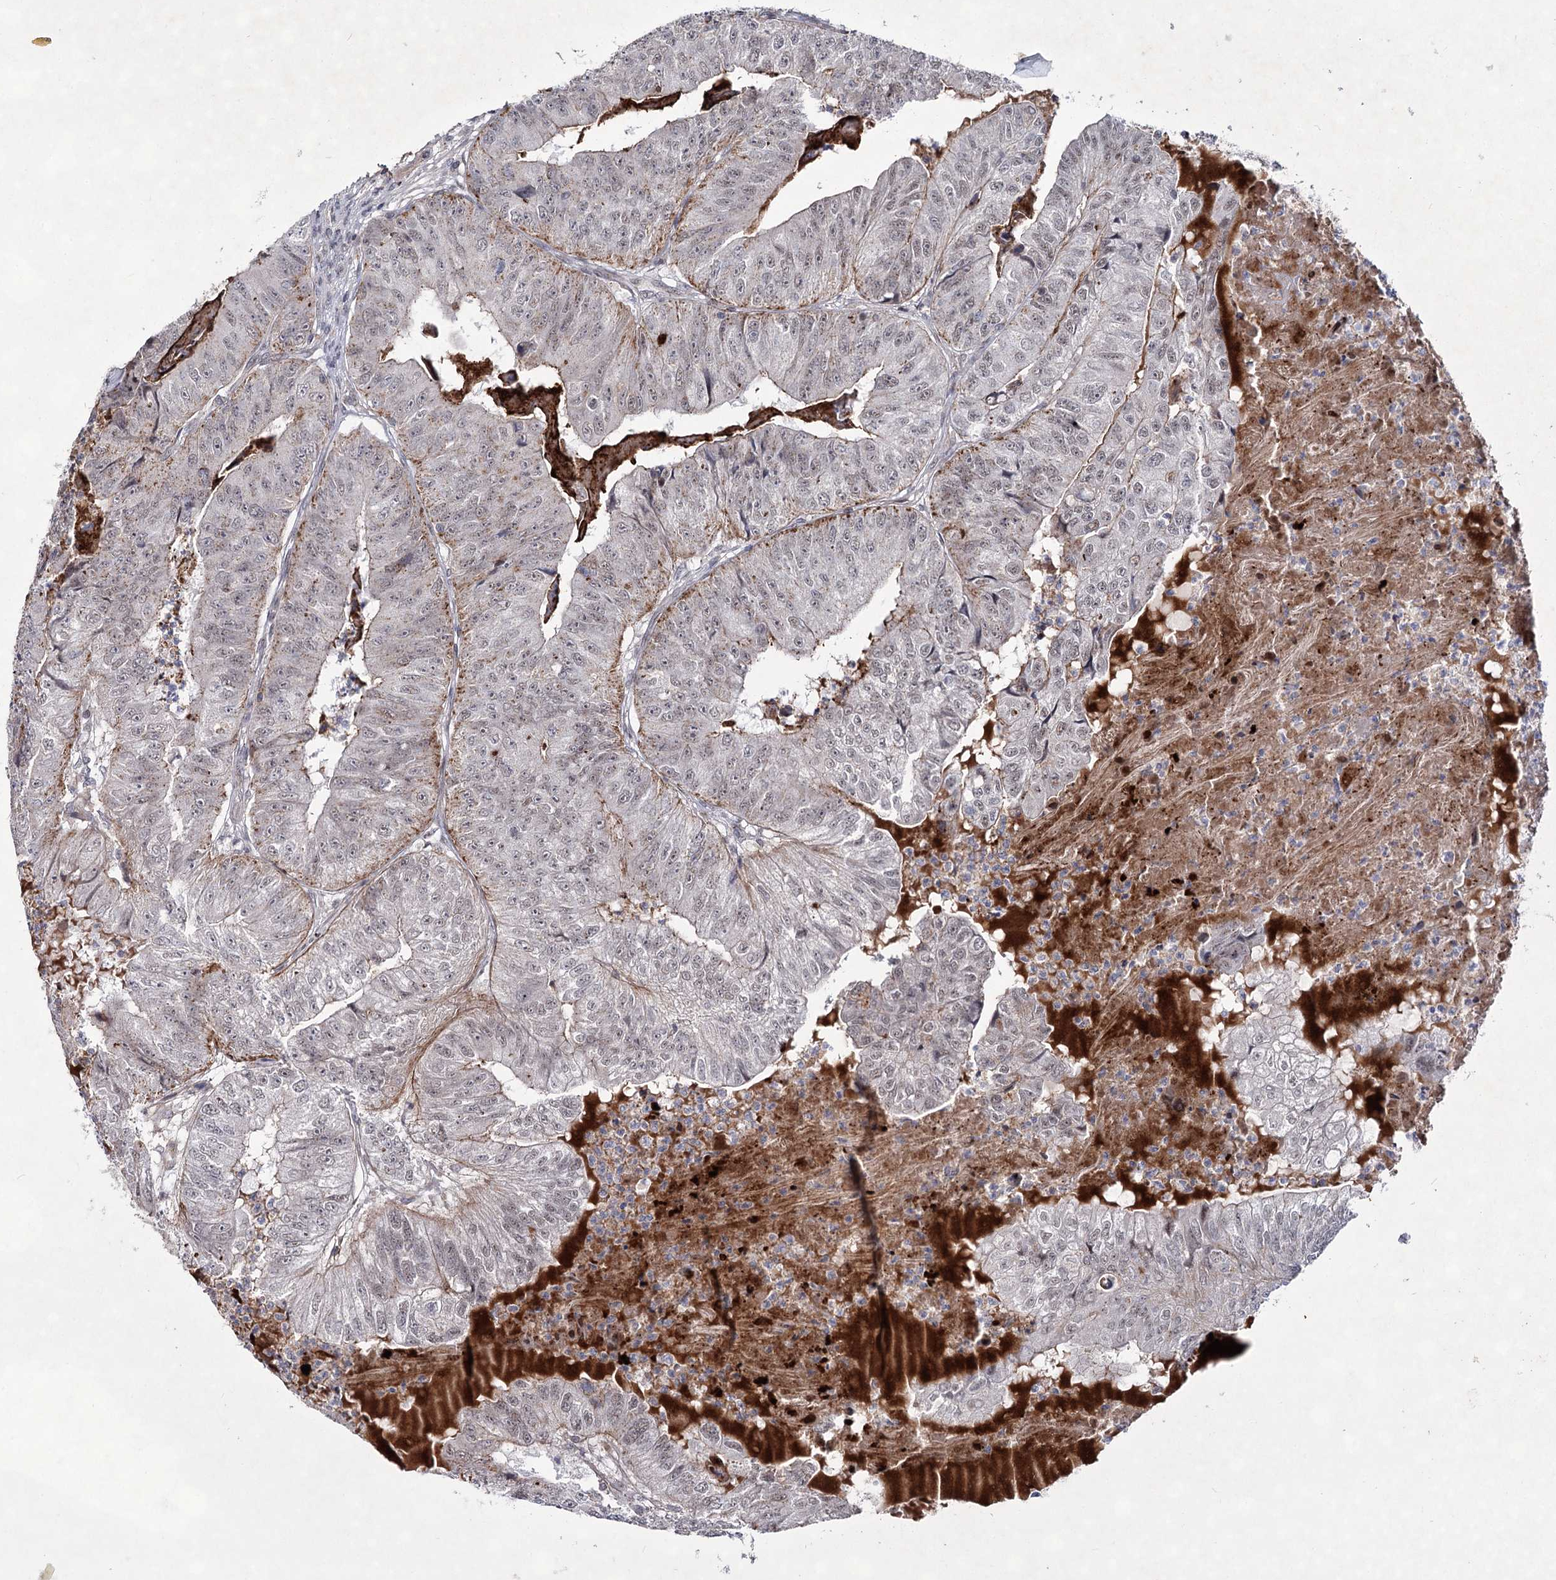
{"staining": {"intensity": "moderate", "quantity": "<25%", "location": "cytoplasmic/membranous"}, "tissue": "colorectal cancer", "cell_type": "Tumor cells", "image_type": "cancer", "snomed": [{"axis": "morphology", "description": "Adenocarcinoma, NOS"}, {"axis": "topography", "description": "Colon"}], "caption": "The photomicrograph exhibits a brown stain indicating the presence of a protein in the cytoplasmic/membranous of tumor cells in colorectal cancer (adenocarcinoma).", "gene": "ATL2", "patient": {"sex": "female", "age": 67}}